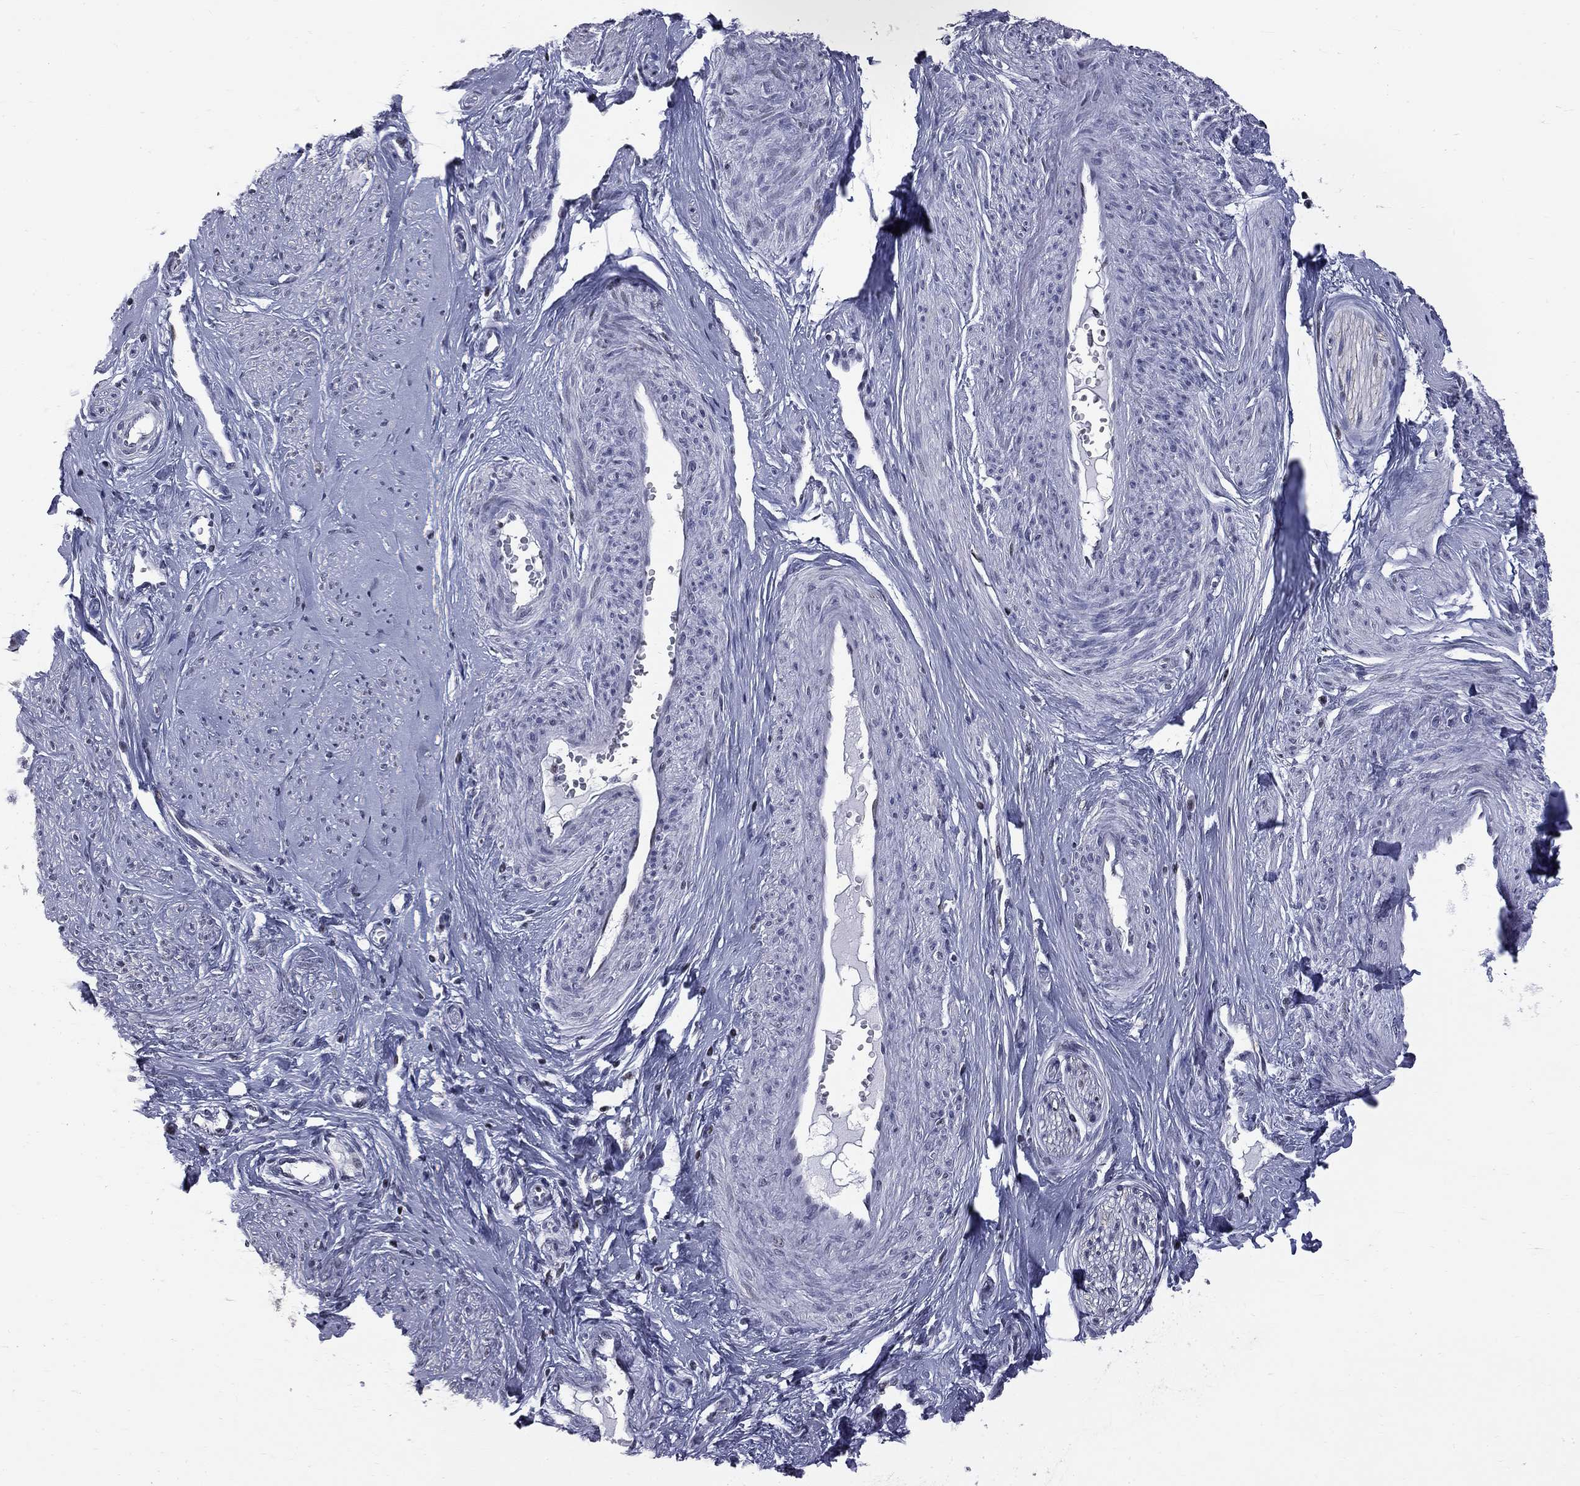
{"staining": {"intensity": "moderate", "quantity": "25%-75%", "location": "cytoplasmic/membranous"}, "tissue": "smooth muscle", "cell_type": "Smooth muscle cells", "image_type": "normal", "snomed": [{"axis": "morphology", "description": "Normal tissue, NOS"}, {"axis": "topography", "description": "Smooth muscle"}], "caption": "This micrograph exhibits immunohistochemistry staining of benign human smooth muscle, with medium moderate cytoplasmic/membranous positivity in approximately 25%-75% of smooth muscle cells.", "gene": "ZNF154", "patient": {"sex": "female", "age": 48}}